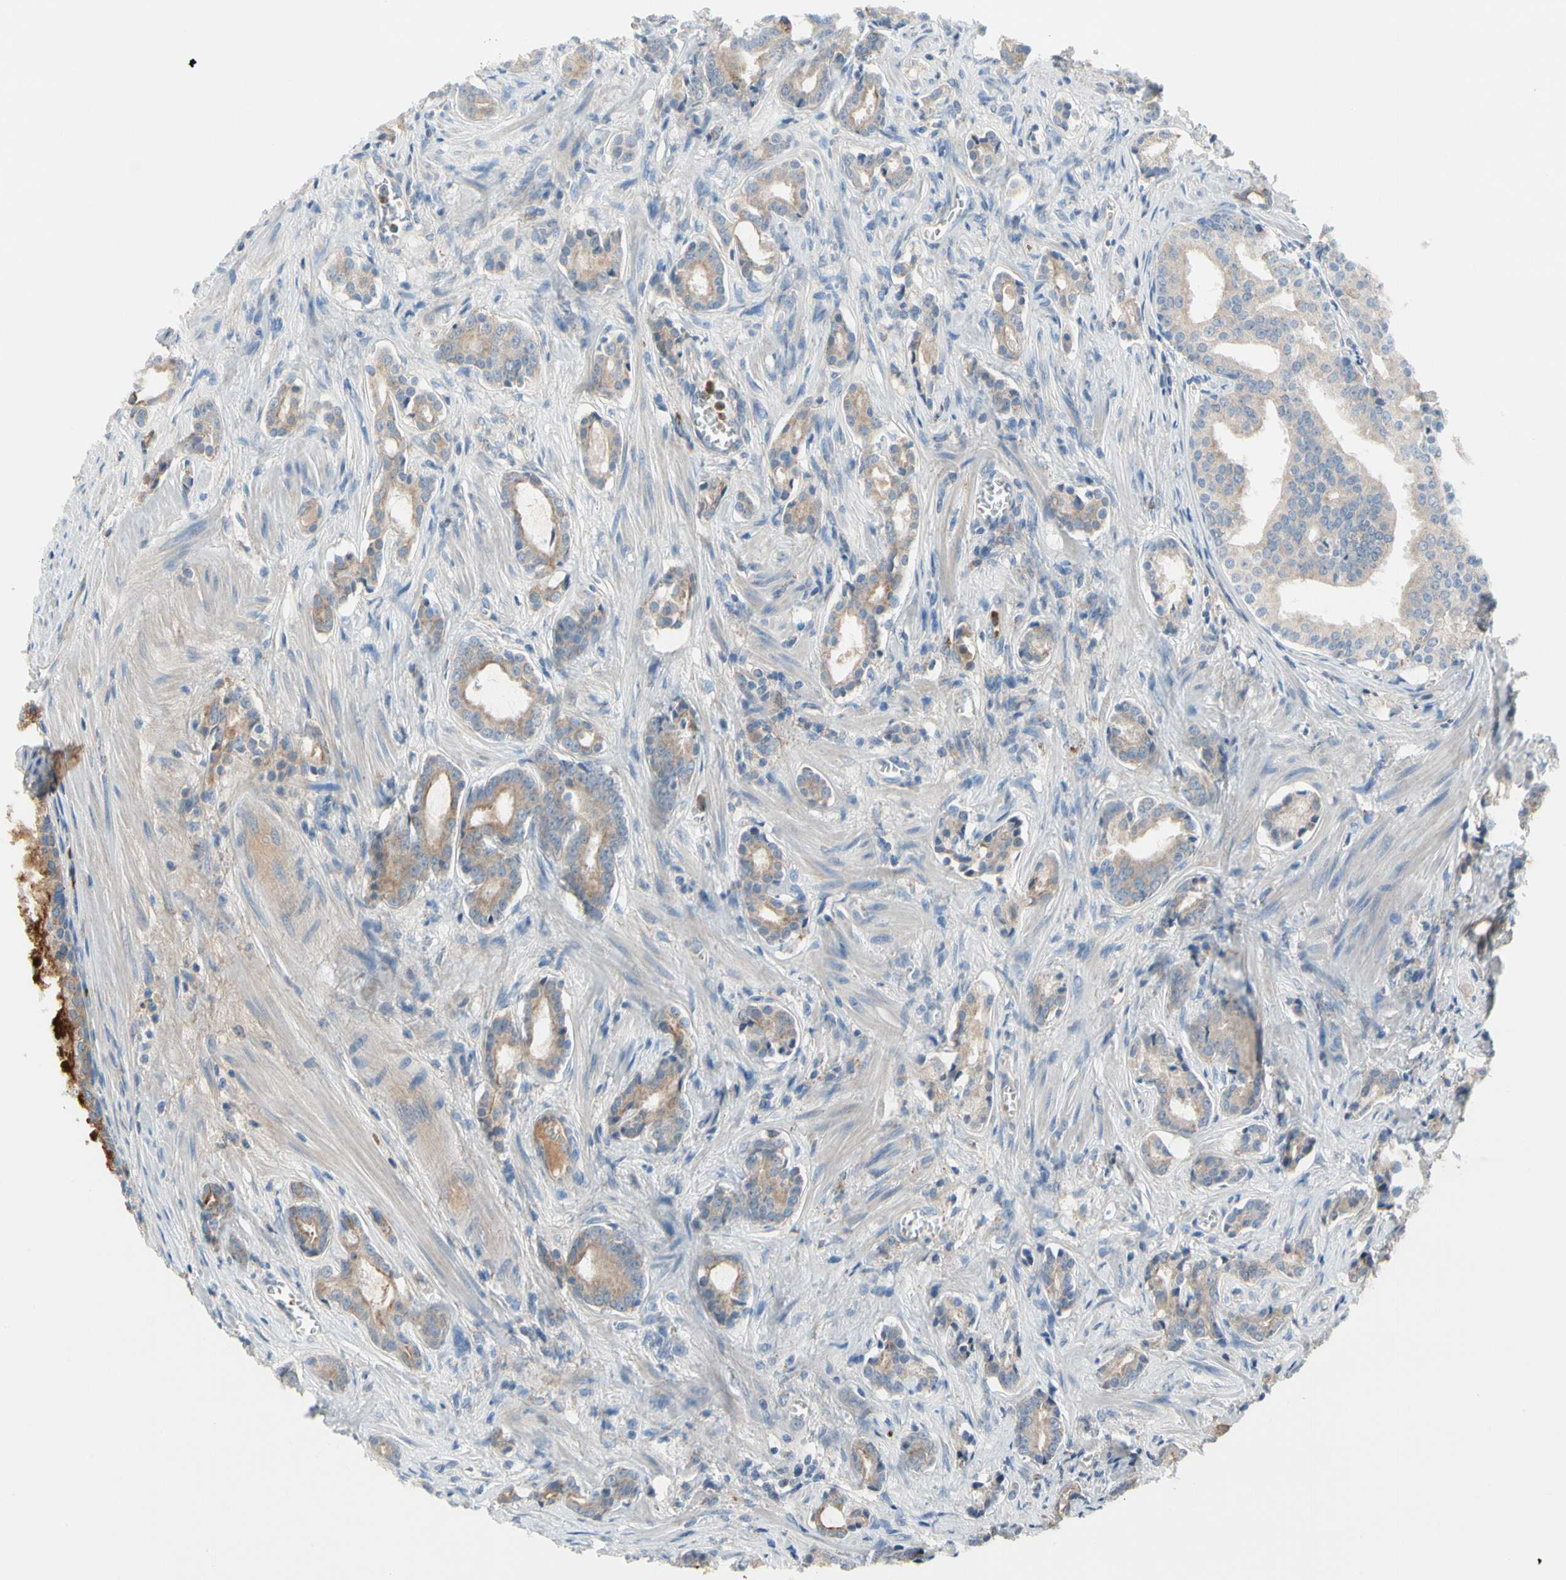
{"staining": {"intensity": "weak", "quantity": ">75%", "location": "cytoplasmic/membranous"}, "tissue": "prostate cancer", "cell_type": "Tumor cells", "image_type": "cancer", "snomed": [{"axis": "morphology", "description": "Adenocarcinoma, Low grade"}, {"axis": "topography", "description": "Prostate"}], "caption": "DAB immunohistochemical staining of prostate cancer displays weak cytoplasmic/membranous protein staining in approximately >75% of tumor cells.", "gene": "HJURP", "patient": {"sex": "male", "age": 58}}